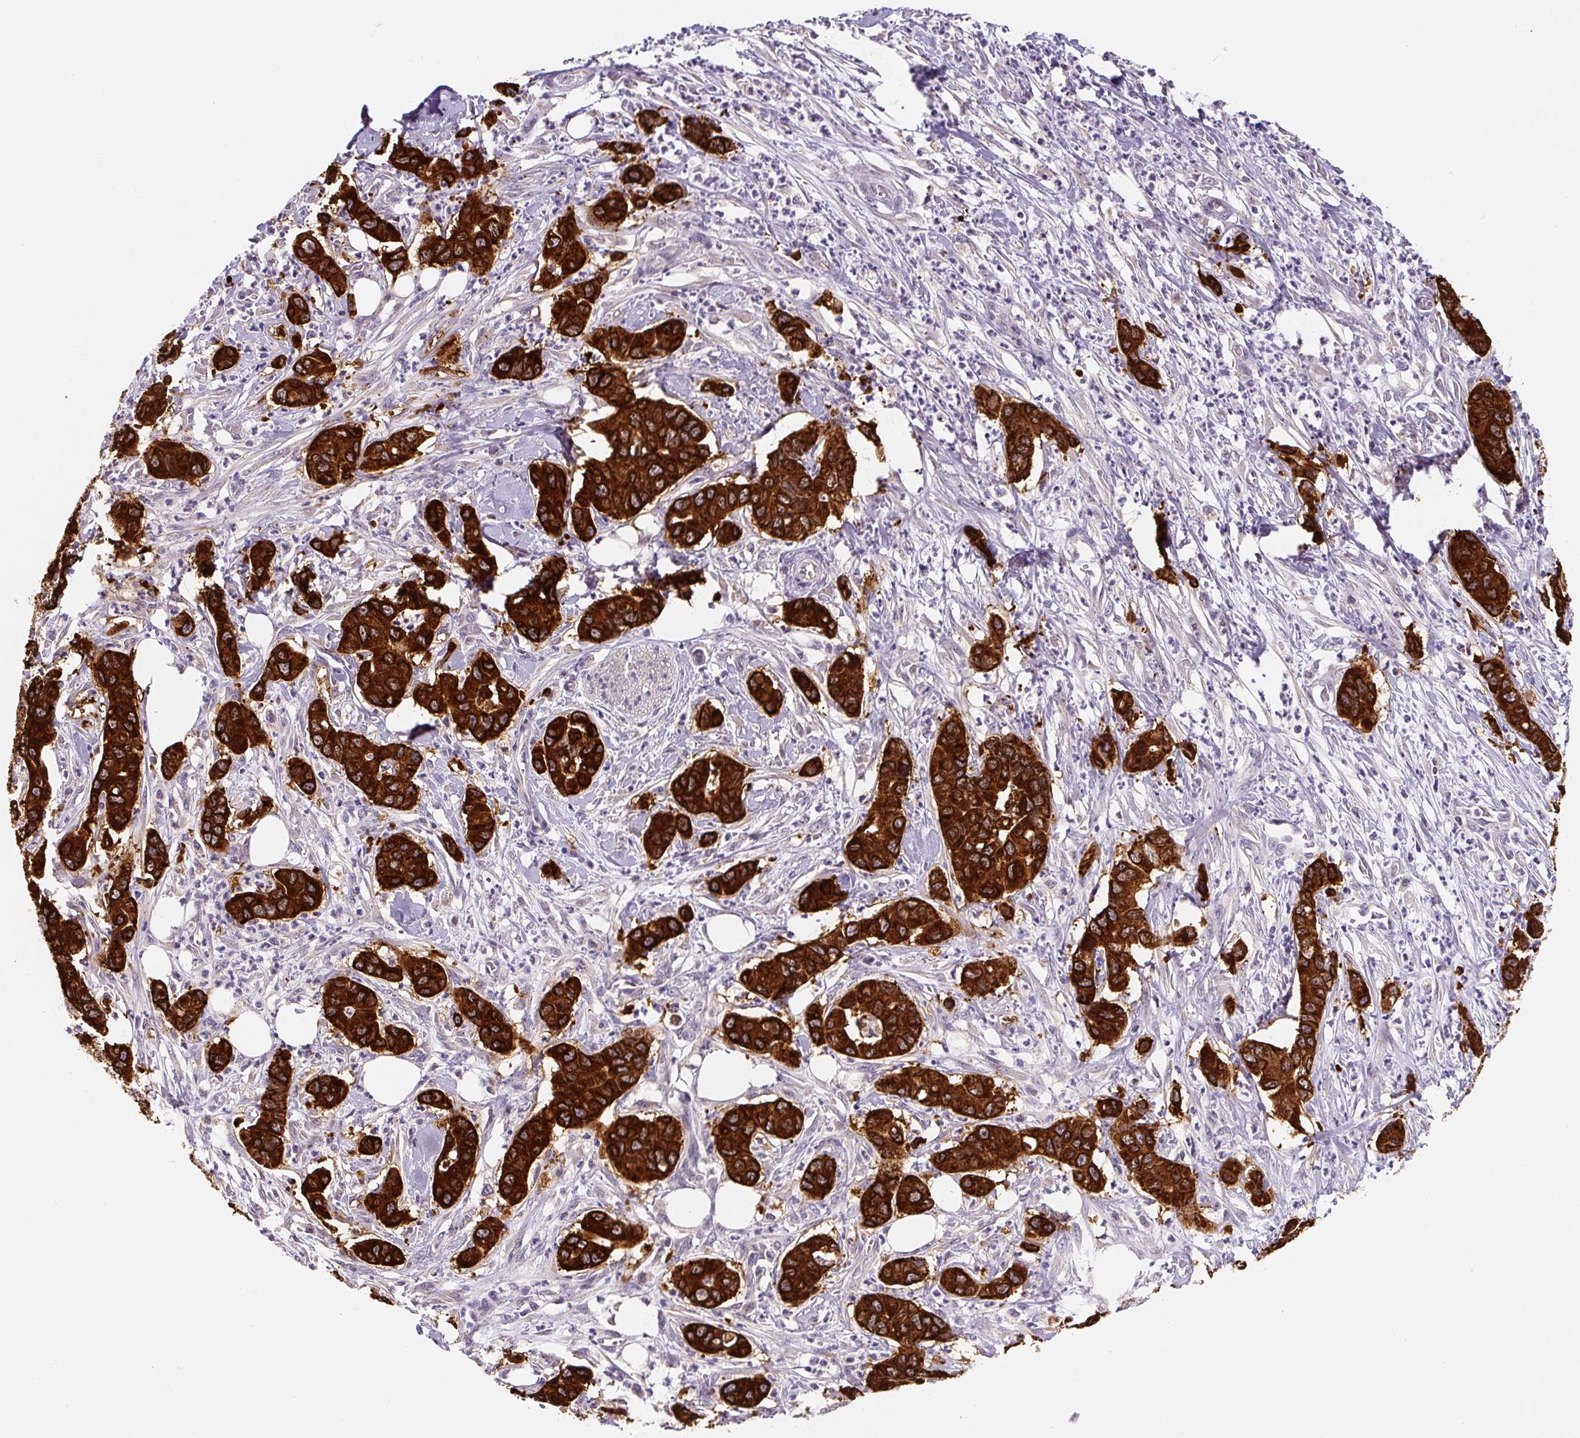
{"staining": {"intensity": "strong", "quantity": ">75%", "location": "cytoplasmic/membranous"}, "tissue": "pancreatic cancer", "cell_type": "Tumor cells", "image_type": "cancer", "snomed": [{"axis": "morphology", "description": "Adenocarcinoma, NOS"}, {"axis": "topography", "description": "Pancreas"}], "caption": "Pancreatic cancer (adenocarcinoma) stained with IHC exhibits strong cytoplasmic/membranous expression in about >75% of tumor cells. (DAB (3,3'-diaminobenzidine) = brown stain, brightfield microscopy at high magnification).", "gene": "PLA2G4A", "patient": {"sex": "male", "age": 73}}